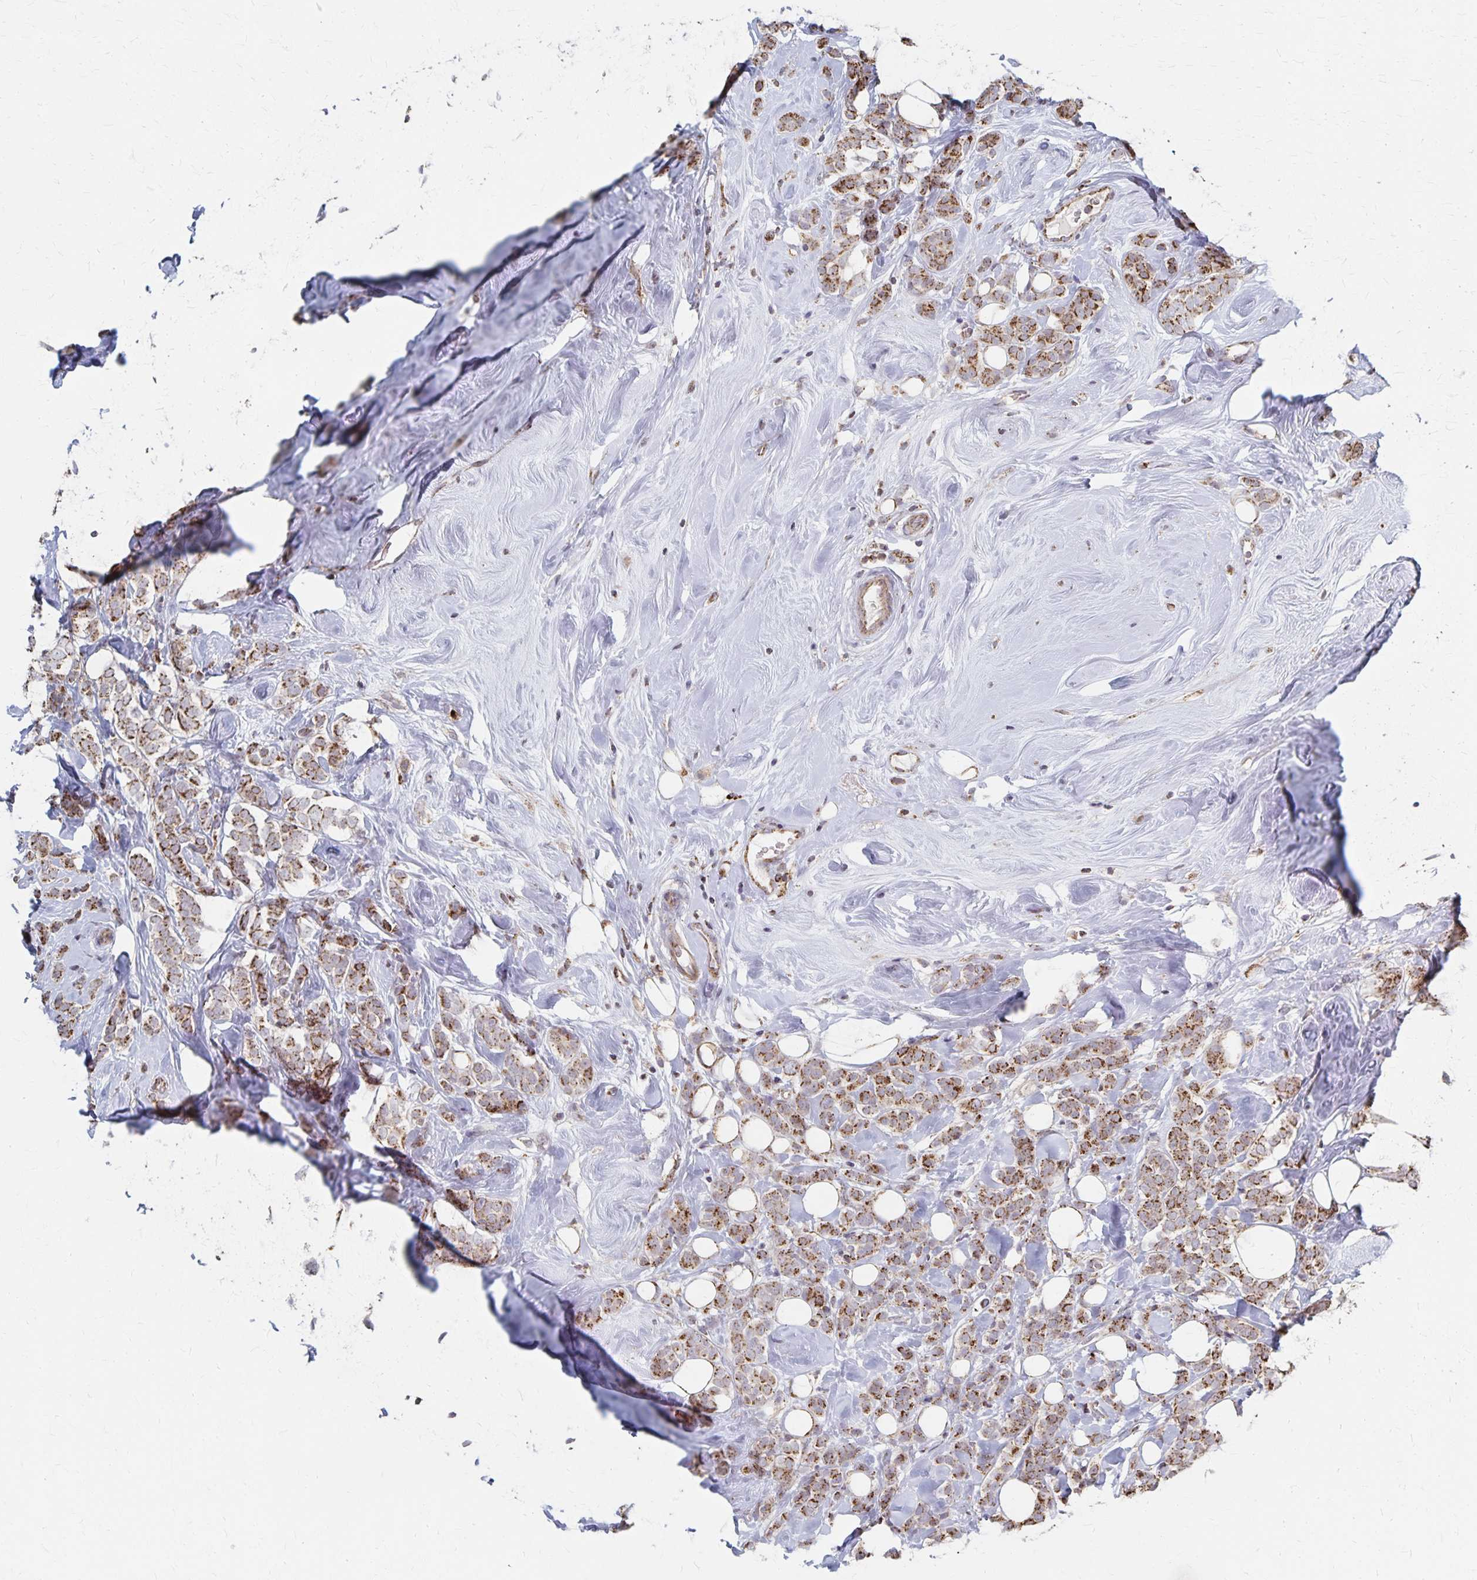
{"staining": {"intensity": "moderate", "quantity": ">75%", "location": "cytoplasmic/membranous"}, "tissue": "breast cancer", "cell_type": "Tumor cells", "image_type": "cancer", "snomed": [{"axis": "morphology", "description": "Lobular carcinoma"}, {"axis": "topography", "description": "Breast"}], "caption": "Protein expression analysis of lobular carcinoma (breast) reveals moderate cytoplasmic/membranous positivity in approximately >75% of tumor cells.", "gene": "DYRK4", "patient": {"sex": "female", "age": 49}}